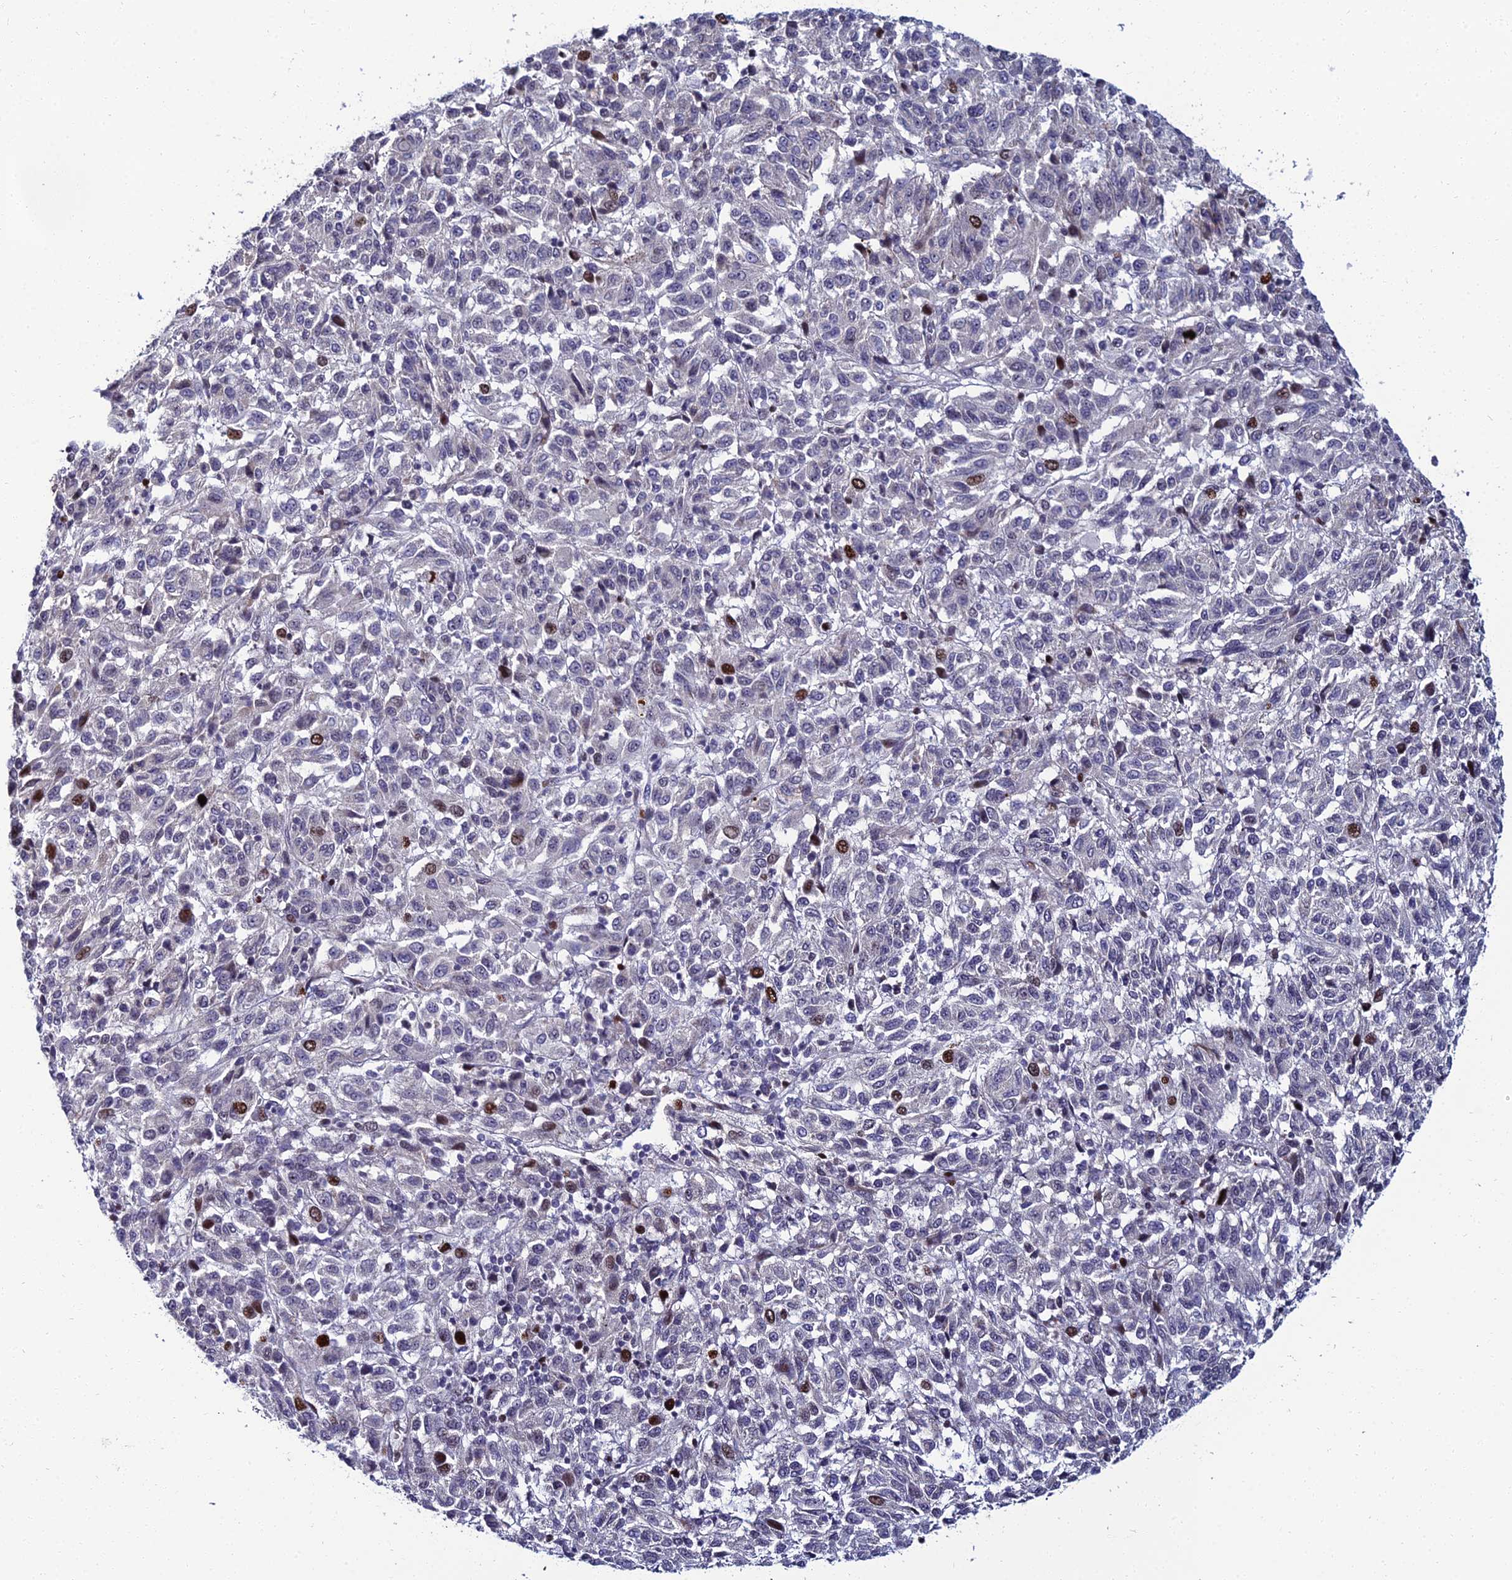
{"staining": {"intensity": "moderate", "quantity": "<25%", "location": "nuclear"}, "tissue": "melanoma", "cell_type": "Tumor cells", "image_type": "cancer", "snomed": [{"axis": "morphology", "description": "Malignant melanoma, Metastatic site"}, {"axis": "topography", "description": "Lung"}], "caption": "Protein expression analysis of malignant melanoma (metastatic site) shows moderate nuclear expression in approximately <25% of tumor cells.", "gene": "TAF9B", "patient": {"sex": "male", "age": 64}}